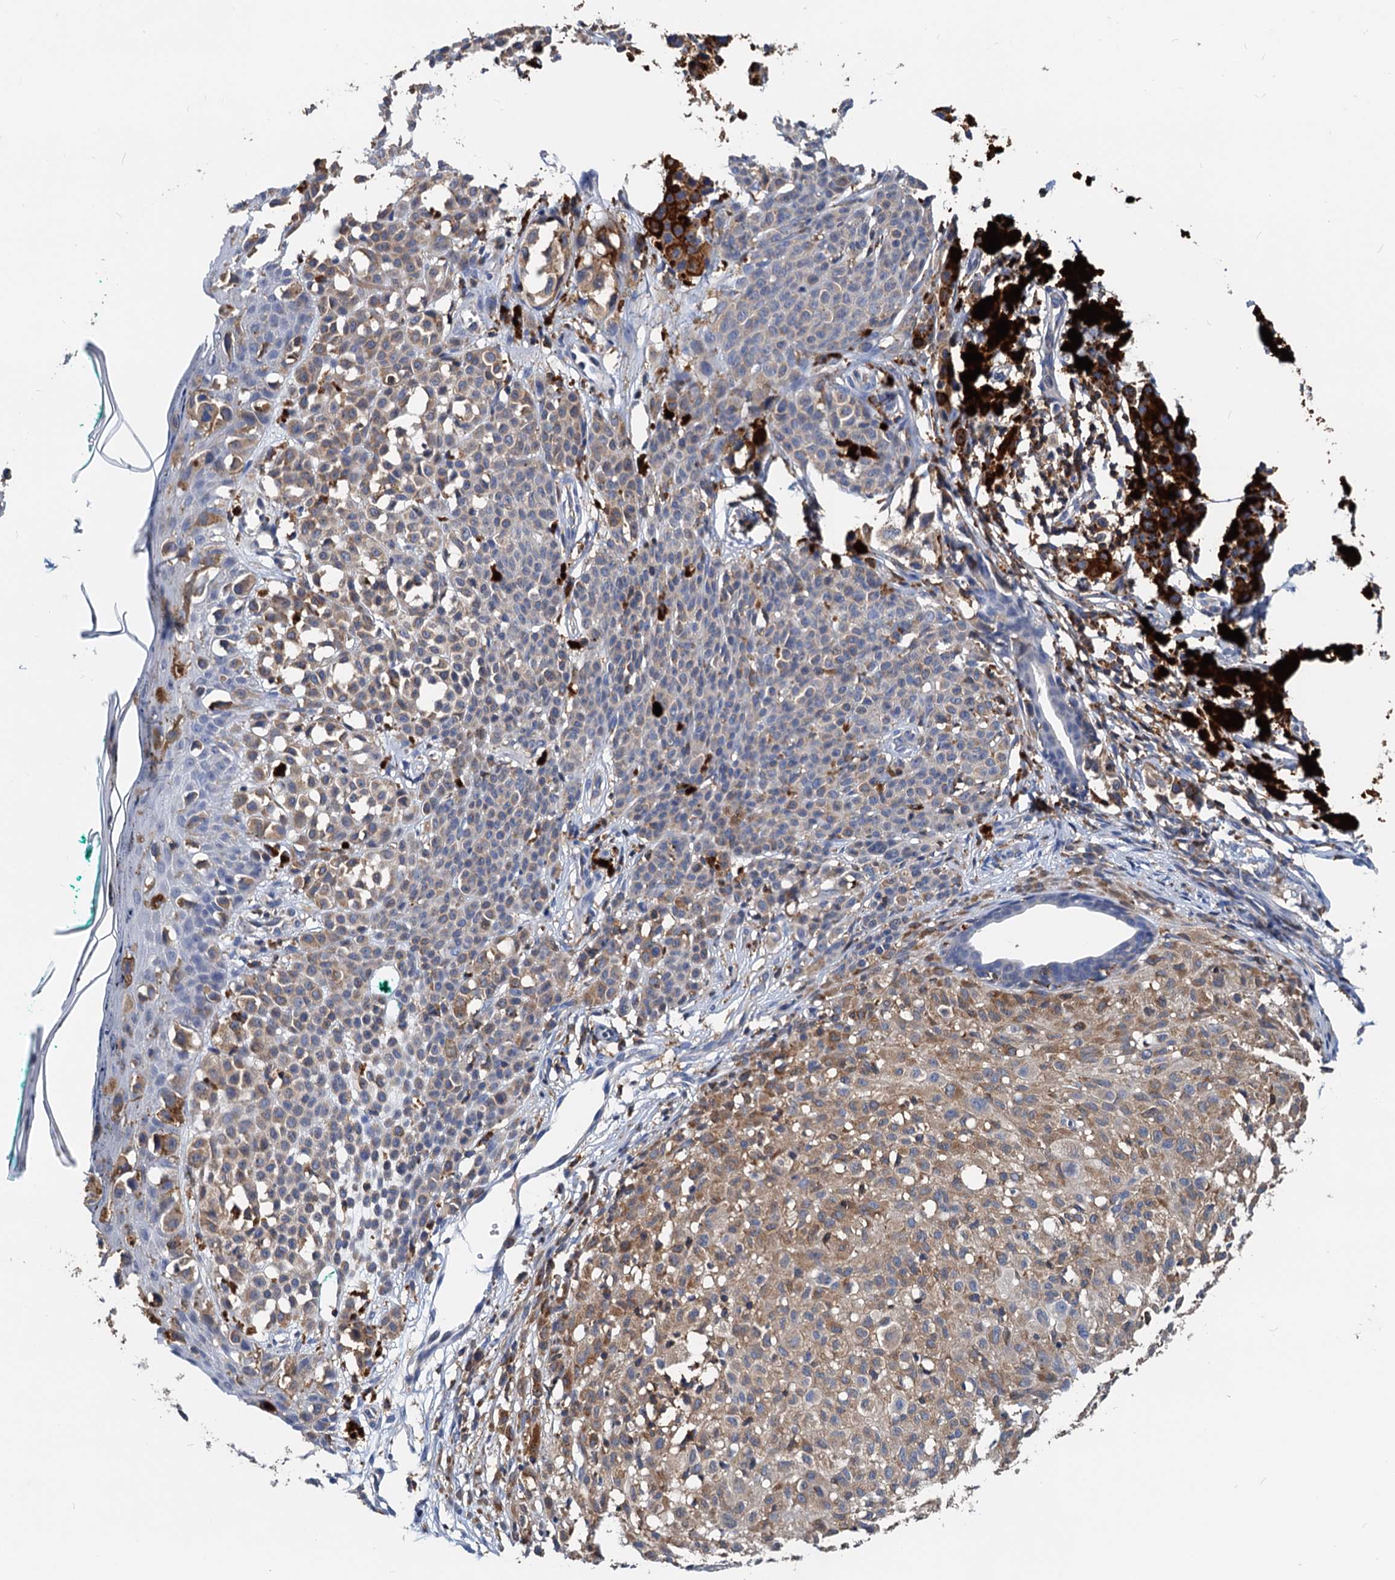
{"staining": {"intensity": "weak", "quantity": "<25%", "location": "cytoplasmic/membranous"}, "tissue": "melanoma", "cell_type": "Tumor cells", "image_type": "cancer", "snomed": [{"axis": "morphology", "description": "Malignant melanoma, NOS"}, {"axis": "topography", "description": "Skin of leg"}], "caption": "The micrograph exhibits no staining of tumor cells in melanoma.", "gene": "LCP2", "patient": {"sex": "female", "age": 72}}